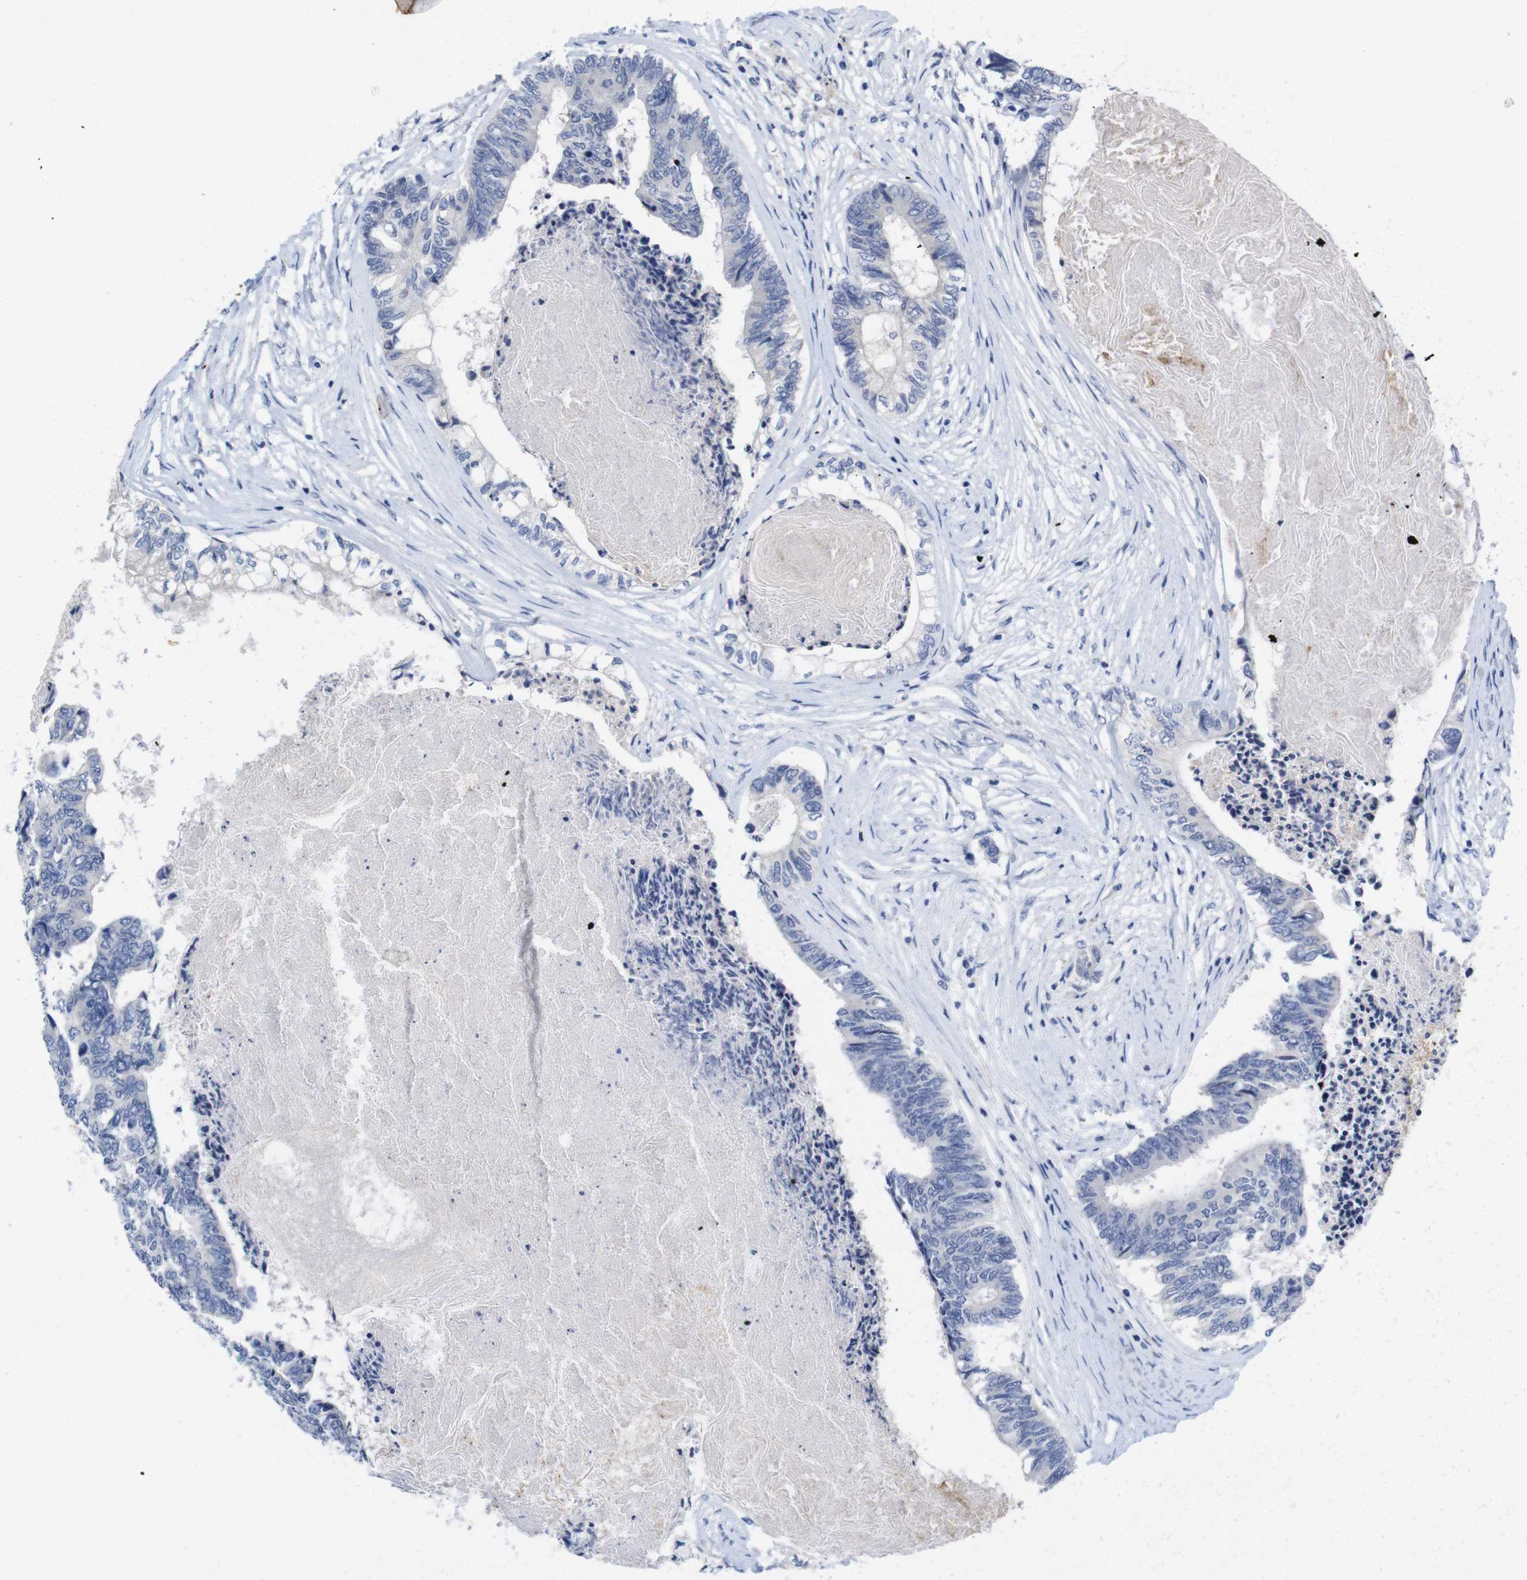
{"staining": {"intensity": "negative", "quantity": "none", "location": "none"}, "tissue": "colorectal cancer", "cell_type": "Tumor cells", "image_type": "cancer", "snomed": [{"axis": "morphology", "description": "Adenocarcinoma, NOS"}, {"axis": "topography", "description": "Rectum"}], "caption": "Tumor cells show no significant staining in colorectal cancer (adenocarcinoma).", "gene": "TNNI3", "patient": {"sex": "male", "age": 63}}